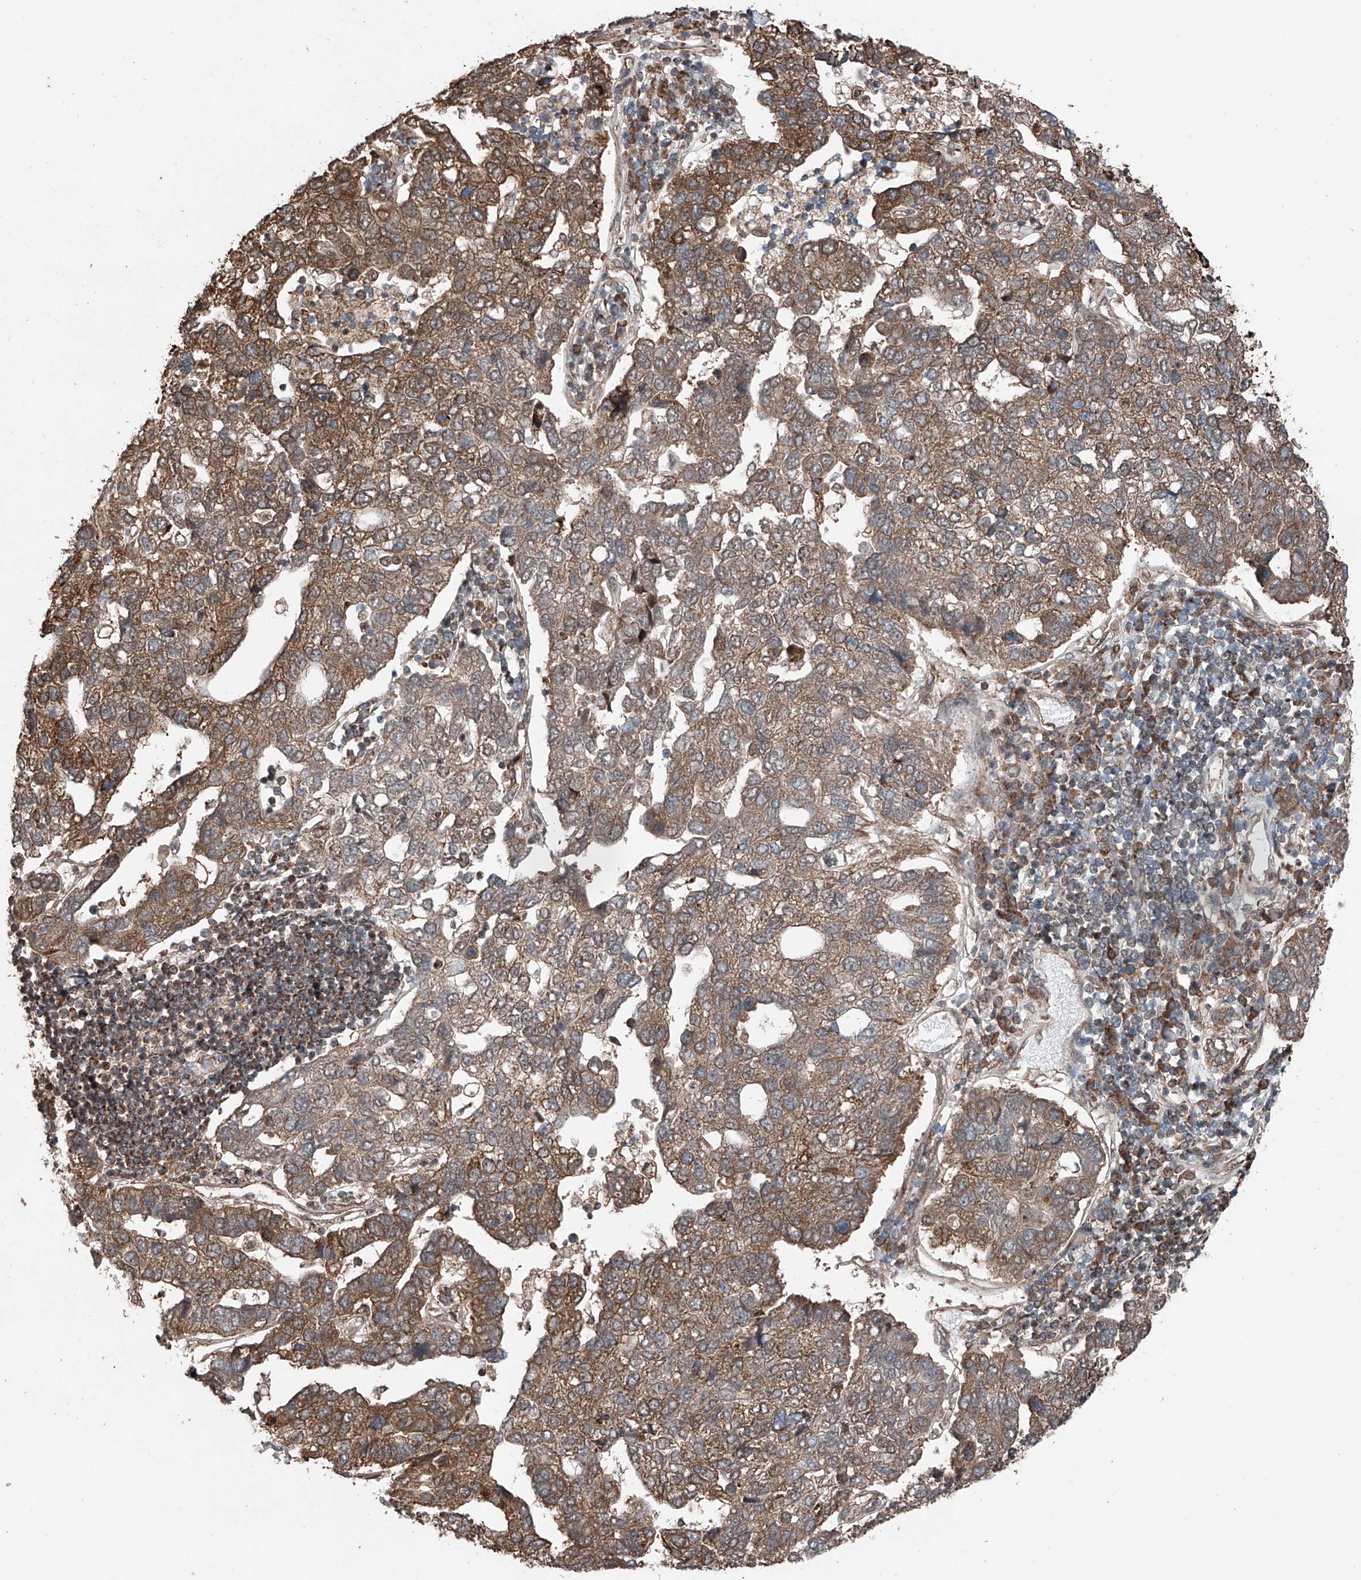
{"staining": {"intensity": "moderate", "quantity": ">75%", "location": "cytoplasmic/membranous"}, "tissue": "pancreatic cancer", "cell_type": "Tumor cells", "image_type": "cancer", "snomed": [{"axis": "morphology", "description": "Adenocarcinoma, NOS"}, {"axis": "topography", "description": "Pancreas"}], "caption": "Moderate cytoplasmic/membranous protein positivity is seen in approximately >75% of tumor cells in adenocarcinoma (pancreatic).", "gene": "ZNF445", "patient": {"sex": "female", "age": 61}}